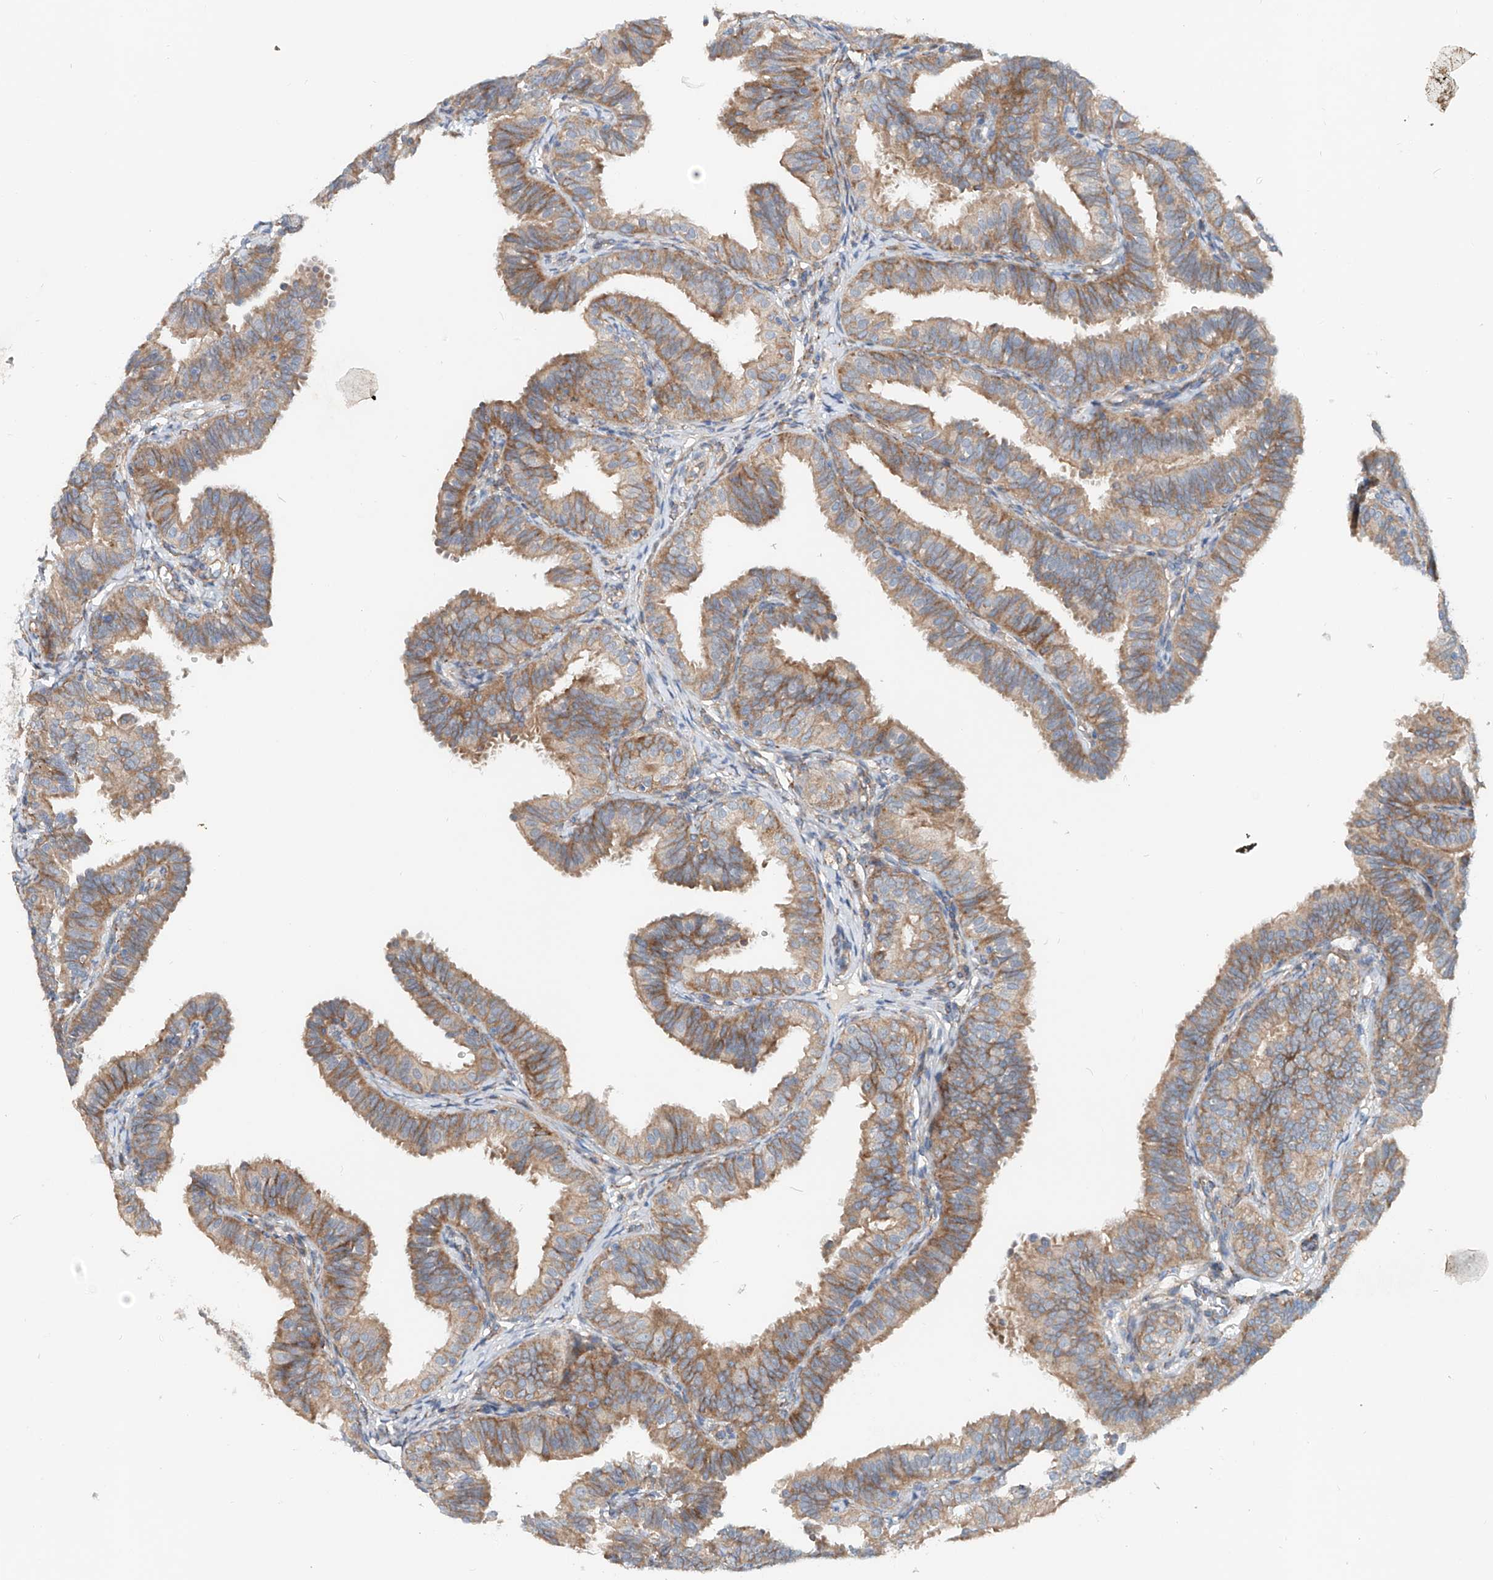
{"staining": {"intensity": "moderate", "quantity": ">75%", "location": "cytoplasmic/membranous"}, "tissue": "fallopian tube", "cell_type": "Glandular cells", "image_type": "normal", "snomed": [{"axis": "morphology", "description": "Normal tissue, NOS"}, {"axis": "topography", "description": "Fallopian tube"}], "caption": "DAB immunohistochemical staining of benign fallopian tube demonstrates moderate cytoplasmic/membranous protein positivity in approximately >75% of glandular cells.", "gene": "SNAP29", "patient": {"sex": "female", "age": 35}}